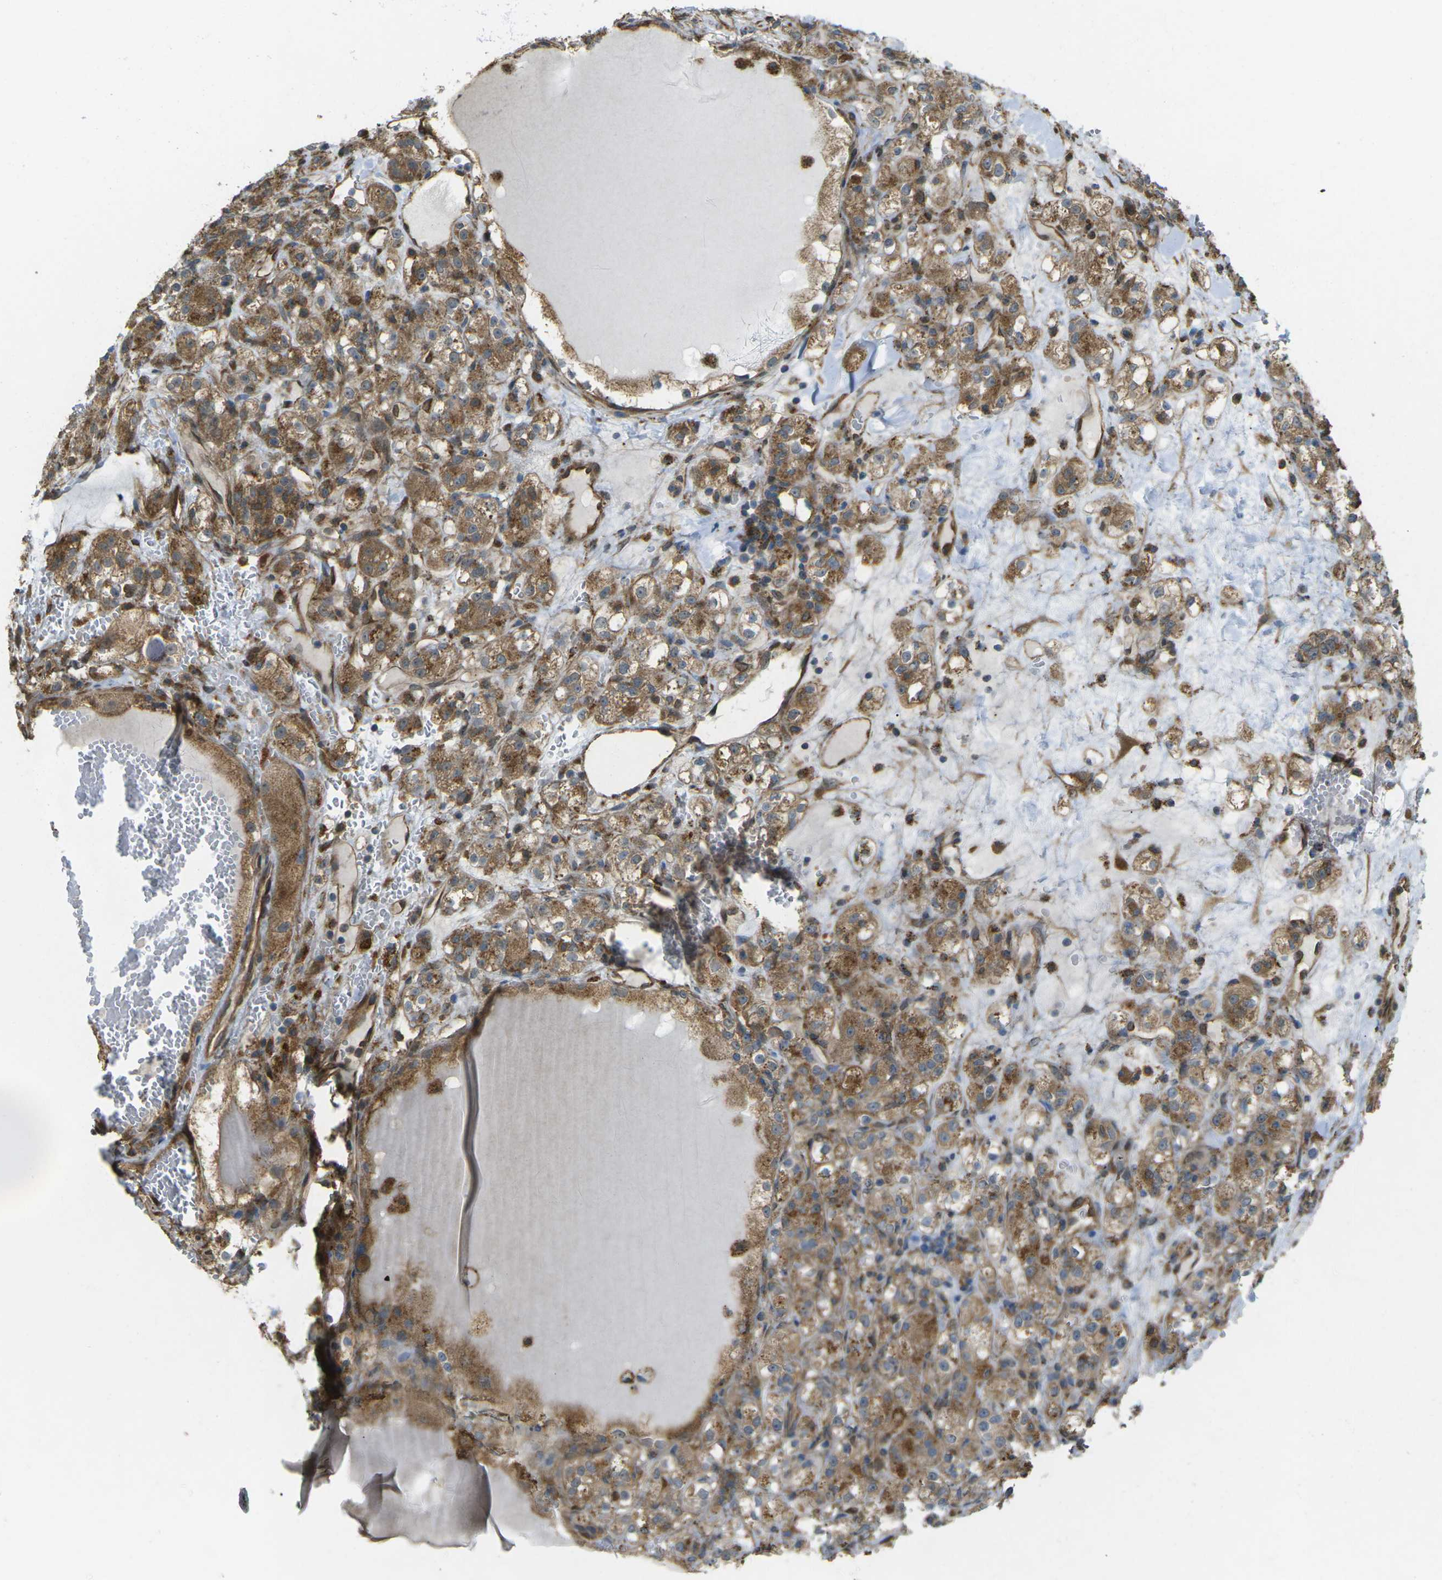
{"staining": {"intensity": "moderate", "quantity": ">75%", "location": "cytoplasmic/membranous"}, "tissue": "renal cancer", "cell_type": "Tumor cells", "image_type": "cancer", "snomed": [{"axis": "morphology", "description": "Normal tissue, NOS"}, {"axis": "morphology", "description": "Adenocarcinoma, NOS"}, {"axis": "topography", "description": "Kidney"}], "caption": "The histopathology image shows immunohistochemical staining of renal cancer (adenocarcinoma). There is moderate cytoplasmic/membranous staining is identified in approximately >75% of tumor cells.", "gene": "CHMP3", "patient": {"sex": "male", "age": 61}}